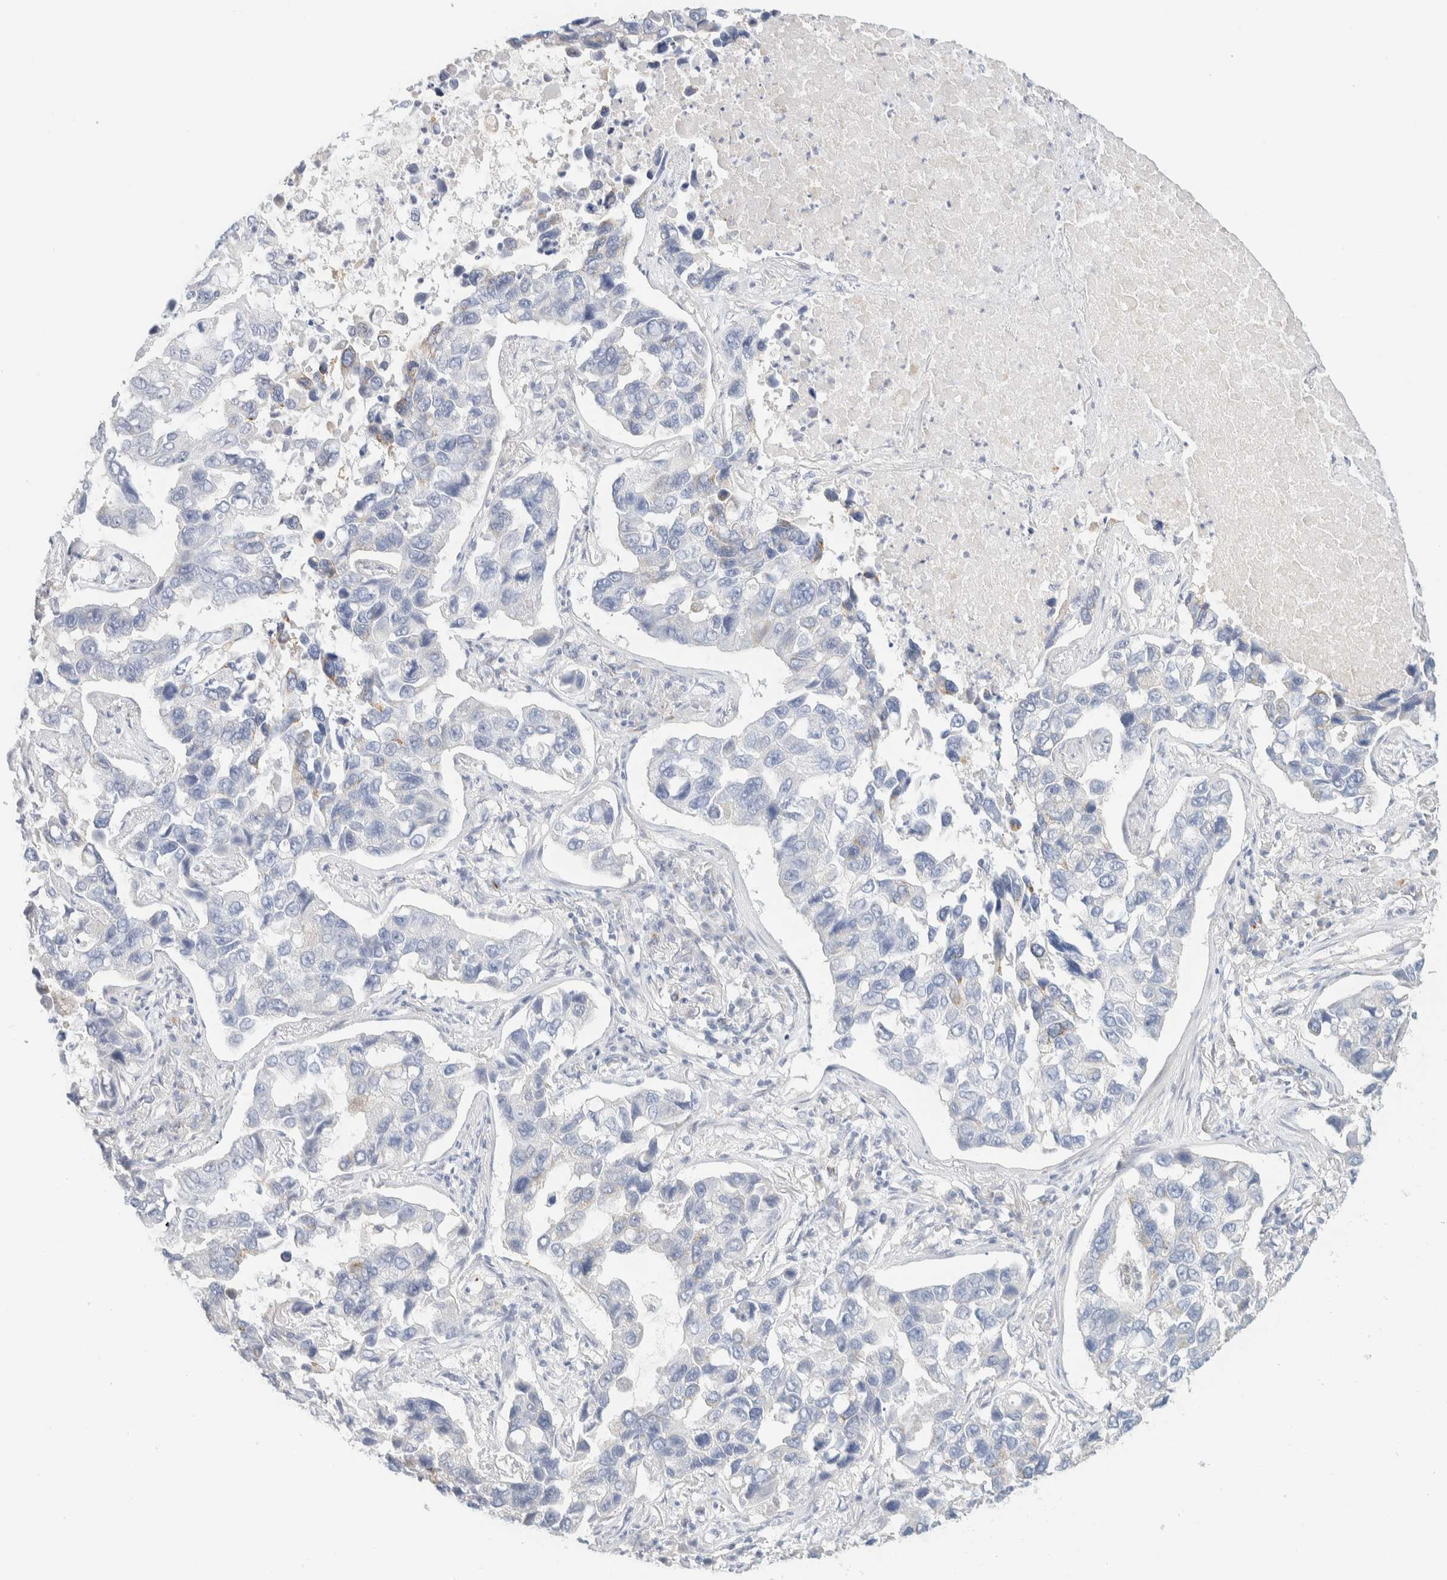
{"staining": {"intensity": "negative", "quantity": "none", "location": "none"}, "tissue": "lung cancer", "cell_type": "Tumor cells", "image_type": "cancer", "snomed": [{"axis": "morphology", "description": "Adenocarcinoma, NOS"}, {"axis": "topography", "description": "Lung"}], "caption": "Immunohistochemical staining of lung cancer demonstrates no significant staining in tumor cells.", "gene": "SPNS3", "patient": {"sex": "male", "age": 64}}